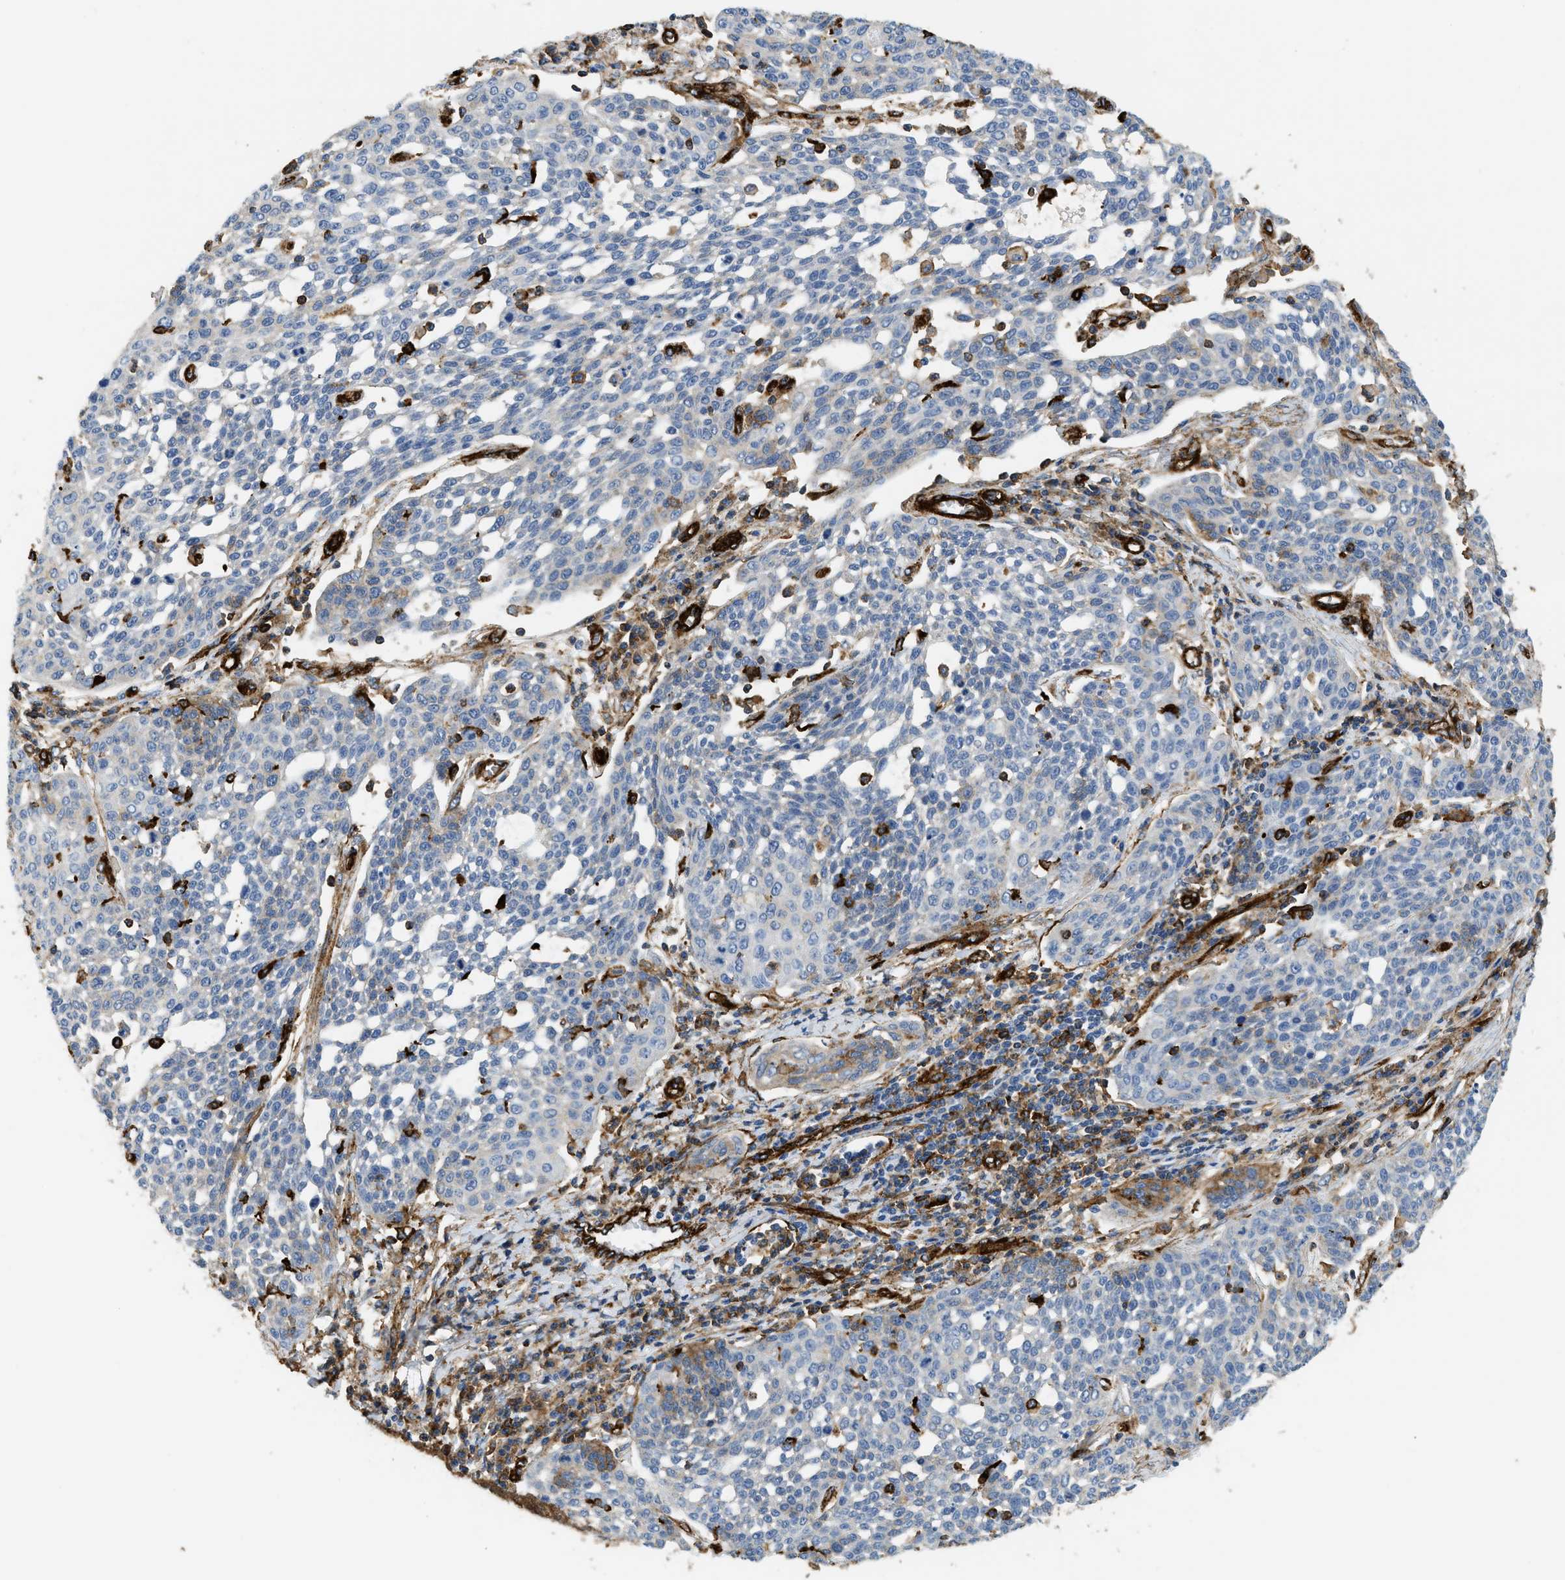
{"staining": {"intensity": "negative", "quantity": "none", "location": "none"}, "tissue": "cervical cancer", "cell_type": "Tumor cells", "image_type": "cancer", "snomed": [{"axis": "morphology", "description": "Squamous cell carcinoma, NOS"}, {"axis": "topography", "description": "Cervix"}], "caption": "This is a image of immunohistochemistry (IHC) staining of cervical squamous cell carcinoma, which shows no staining in tumor cells.", "gene": "HIP1", "patient": {"sex": "female", "age": 34}}